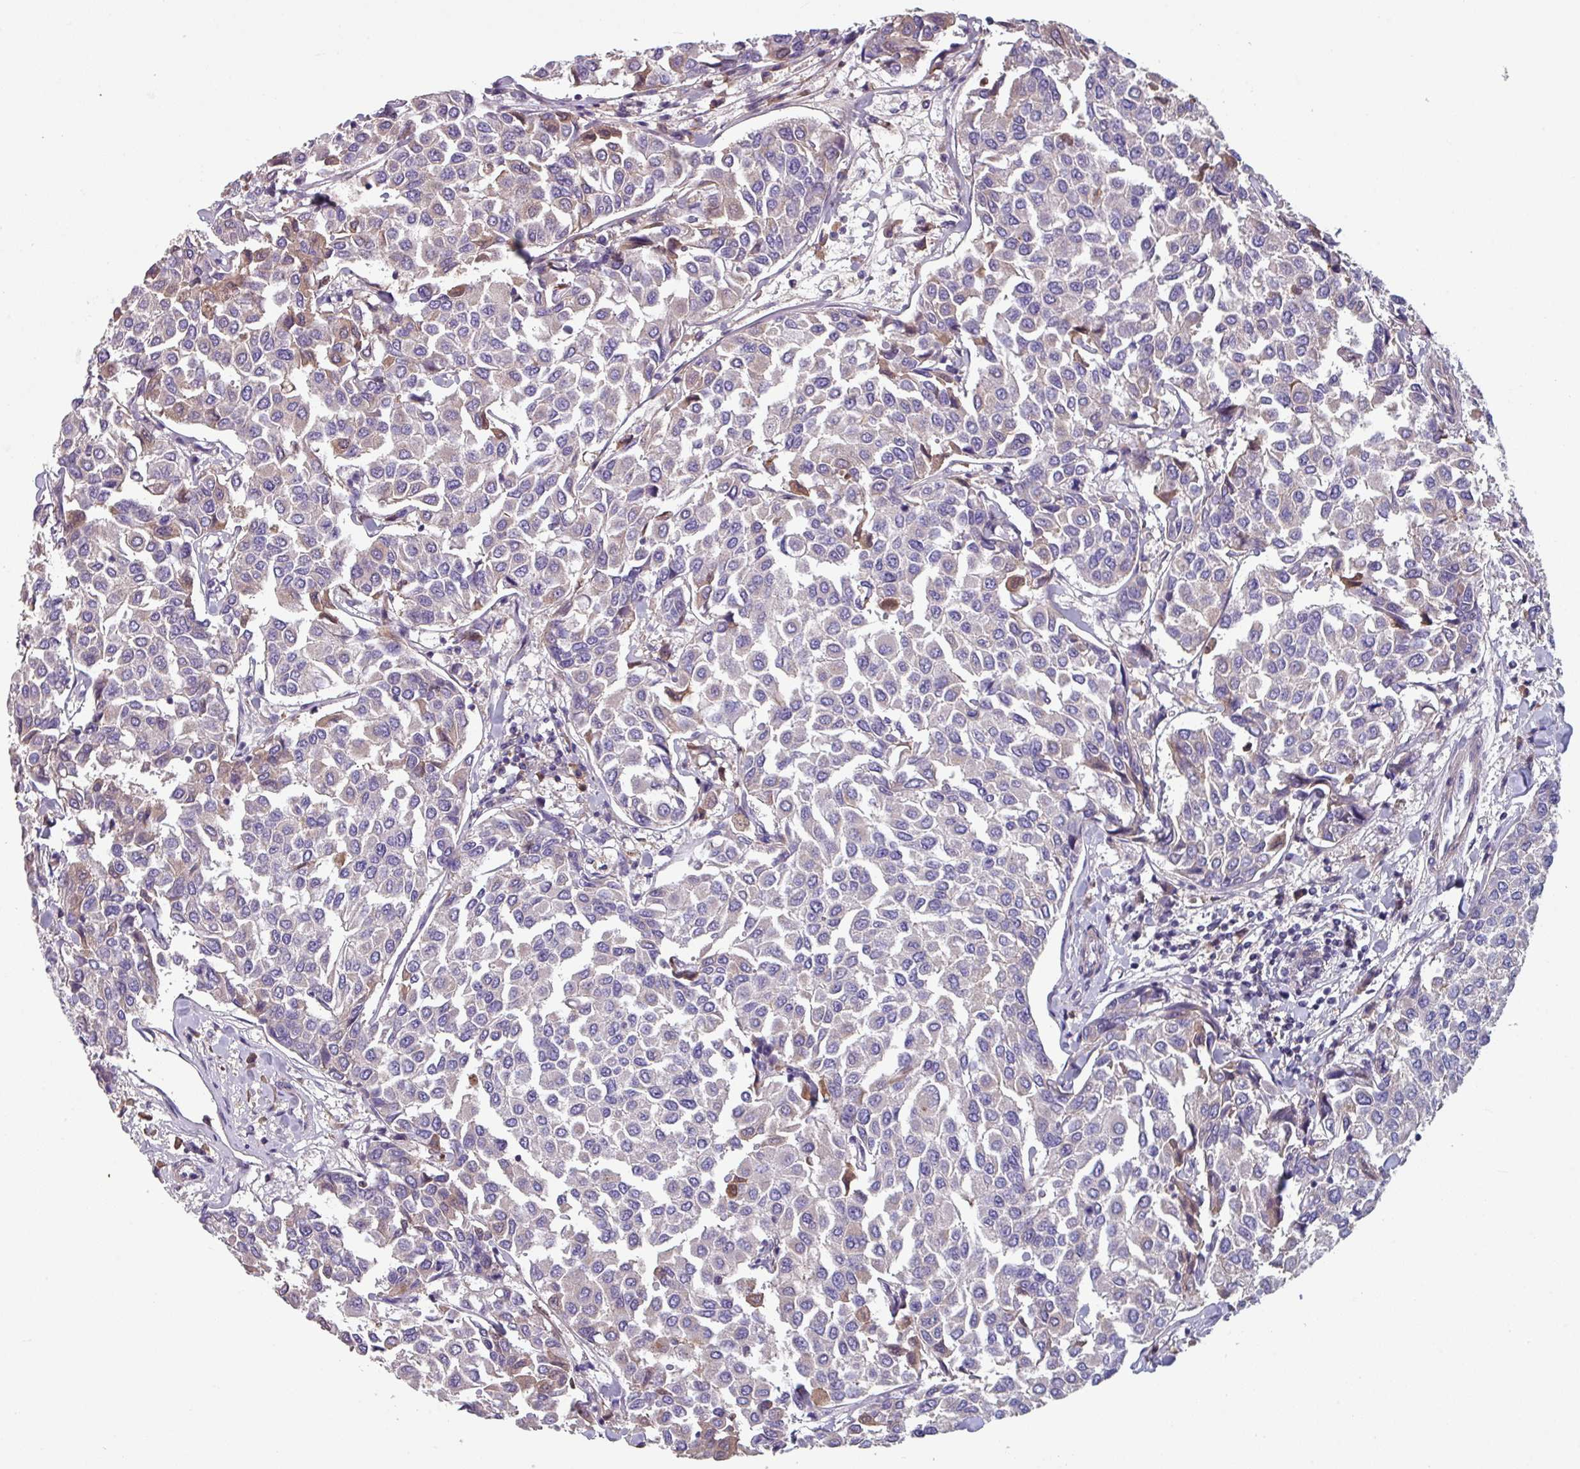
{"staining": {"intensity": "negative", "quantity": "none", "location": "none"}, "tissue": "breast cancer", "cell_type": "Tumor cells", "image_type": "cancer", "snomed": [{"axis": "morphology", "description": "Duct carcinoma"}, {"axis": "topography", "description": "Breast"}], "caption": "Immunohistochemistry (IHC) image of neoplastic tissue: human breast cancer stained with DAB exhibits no significant protein positivity in tumor cells. Nuclei are stained in blue.", "gene": "TMEM132A", "patient": {"sex": "female", "age": 55}}